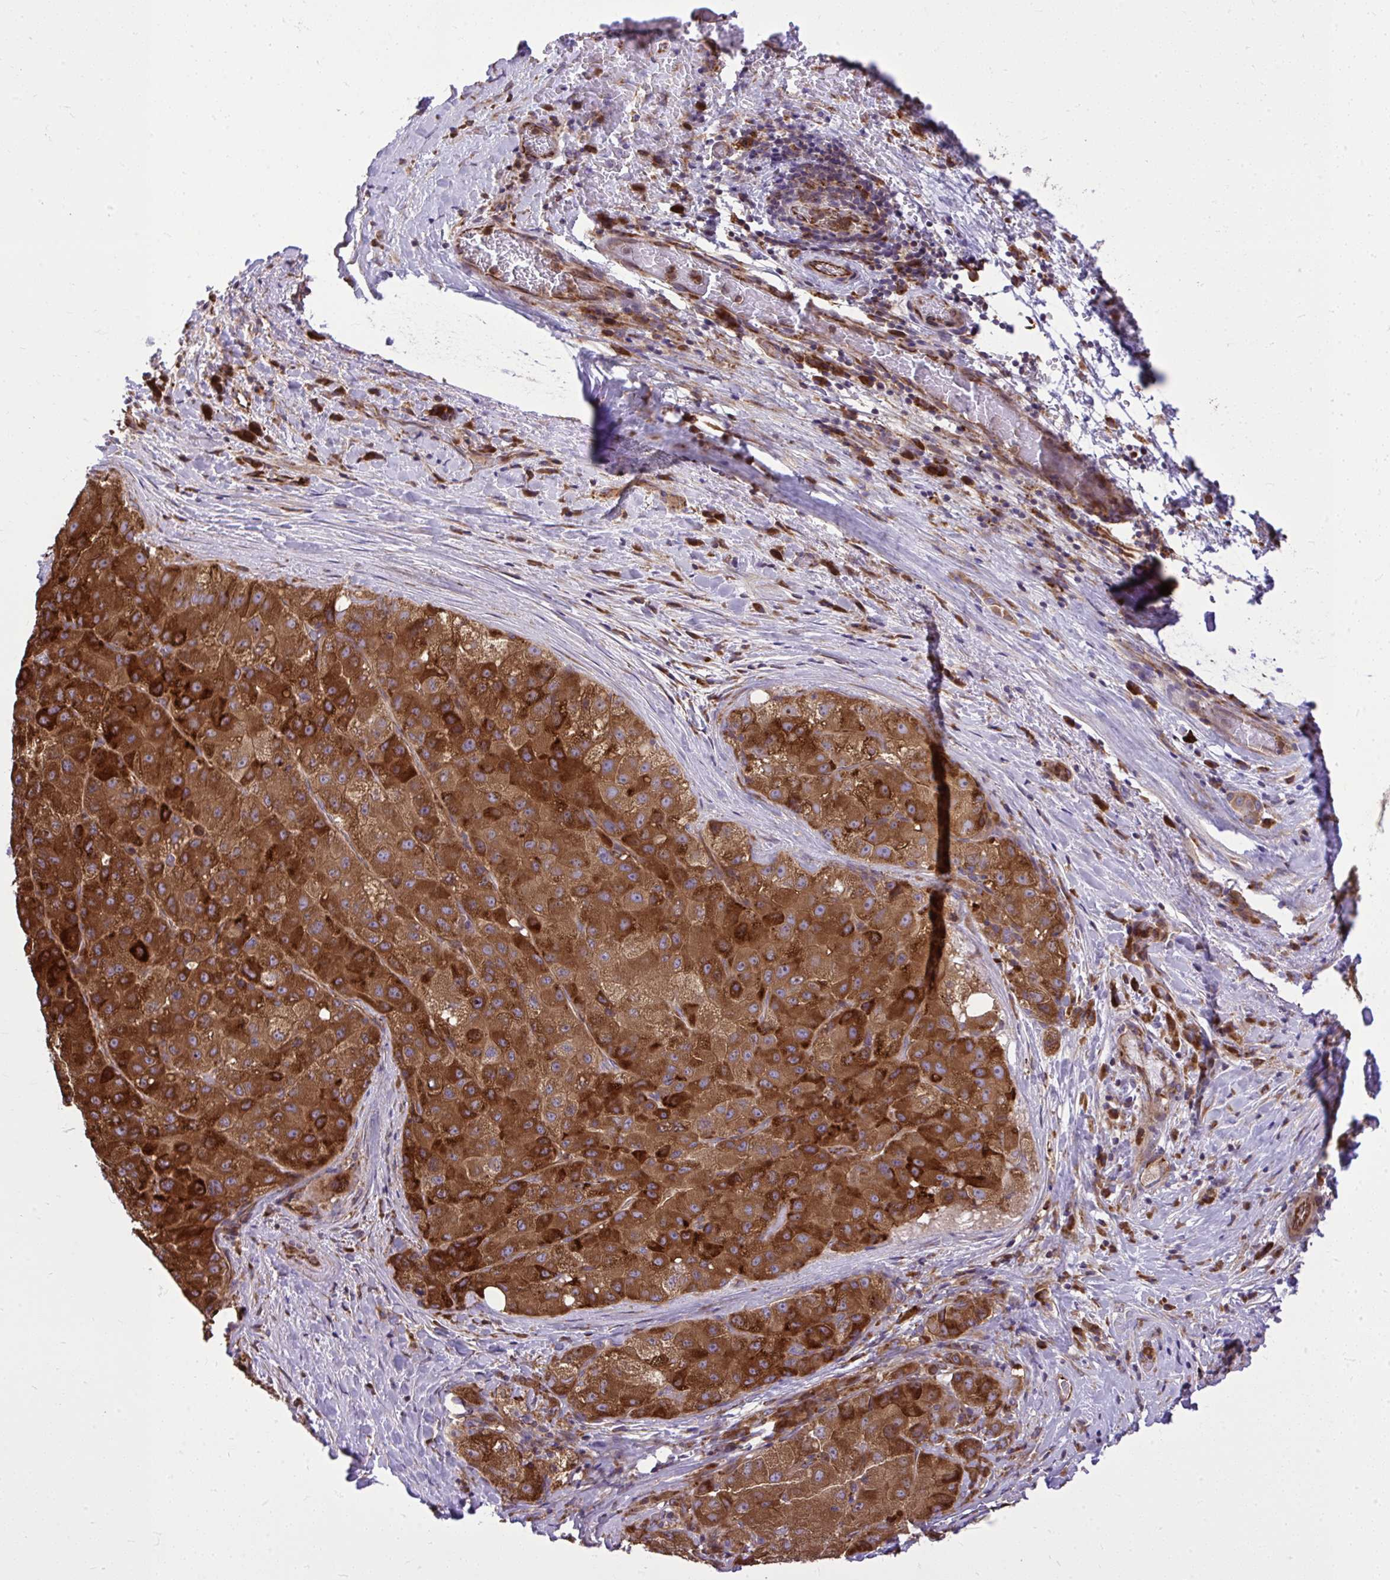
{"staining": {"intensity": "strong", "quantity": ">75%", "location": "cytoplasmic/membranous"}, "tissue": "liver cancer", "cell_type": "Tumor cells", "image_type": "cancer", "snomed": [{"axis": "morphology", "description": "Carcinoma, Hepatocellular, NOS"}, {"axis": "topography", "description": "Liver"}], "caption": "Brown immunohistochemical staining in human hepatocellular carcinoma (liver) displays strong cytoplasmic/membranous expression in approximately >75% of tumor cells. (brown staining indicates protein expression, while blue staining denotes nuclei).", "gene": "PAIP2", "patient": {"sex": "male", "age": 80}}